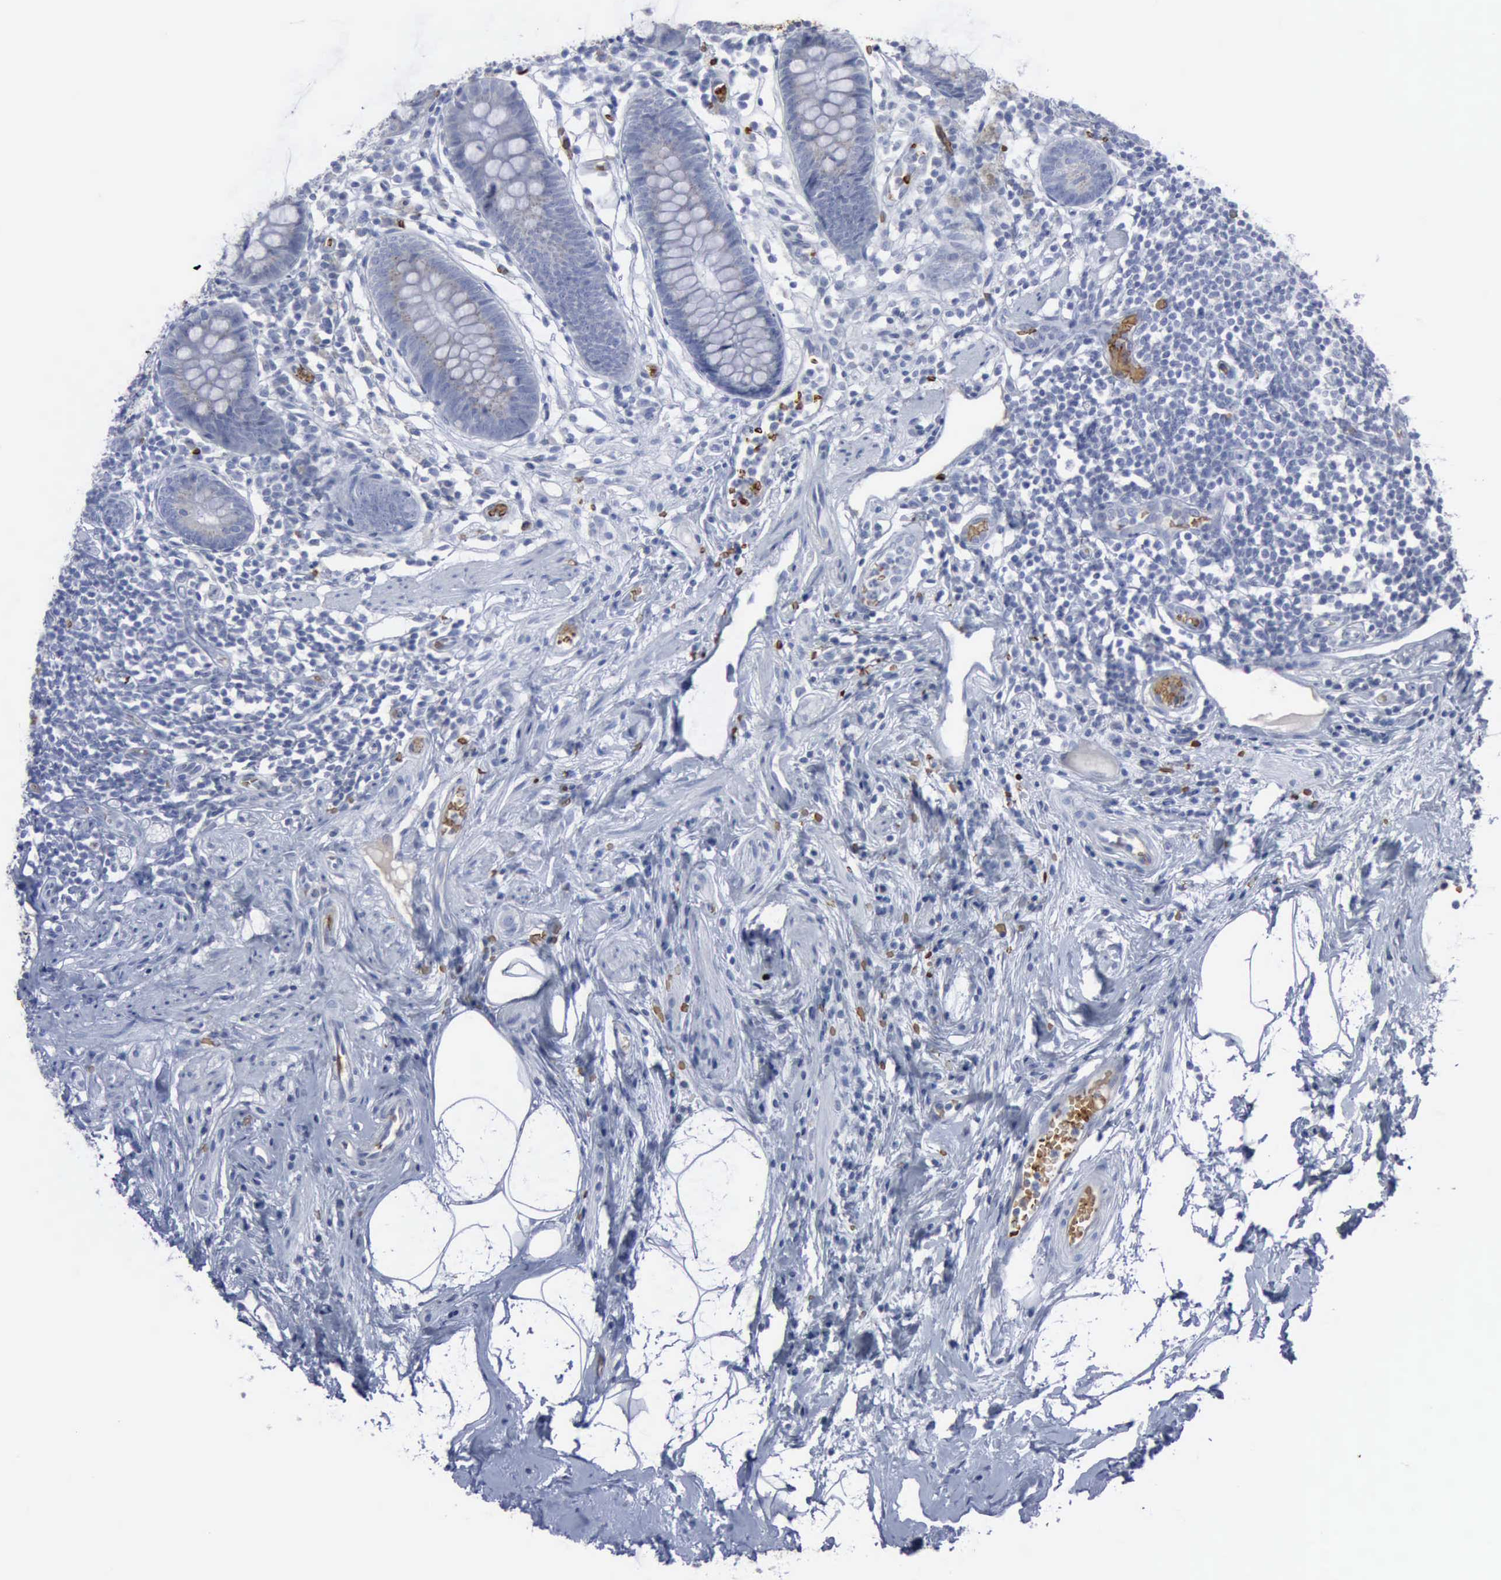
{"staining": {"intensity": "negative", "quantity": "none", "location": "none"}, "tissue": "appendix", "cell_type": "Glandular cells", "image_type": "normal", "snomed": [{"axis": "morphology", "description": "Normal tissue, NOS"}, {"axis": "topography", "description": "Appendix"}], "caption": "DAB (3,3'-diaminobenzidine) immunohistochemical staining of normal human appendix exhibits no significant positivity in glandular cells. (Immunohistochemistry (ihc), brightfield microscopy, high magnification).", "gene": "TGFB1", "patient": {"sex": "male", "age": 38}}